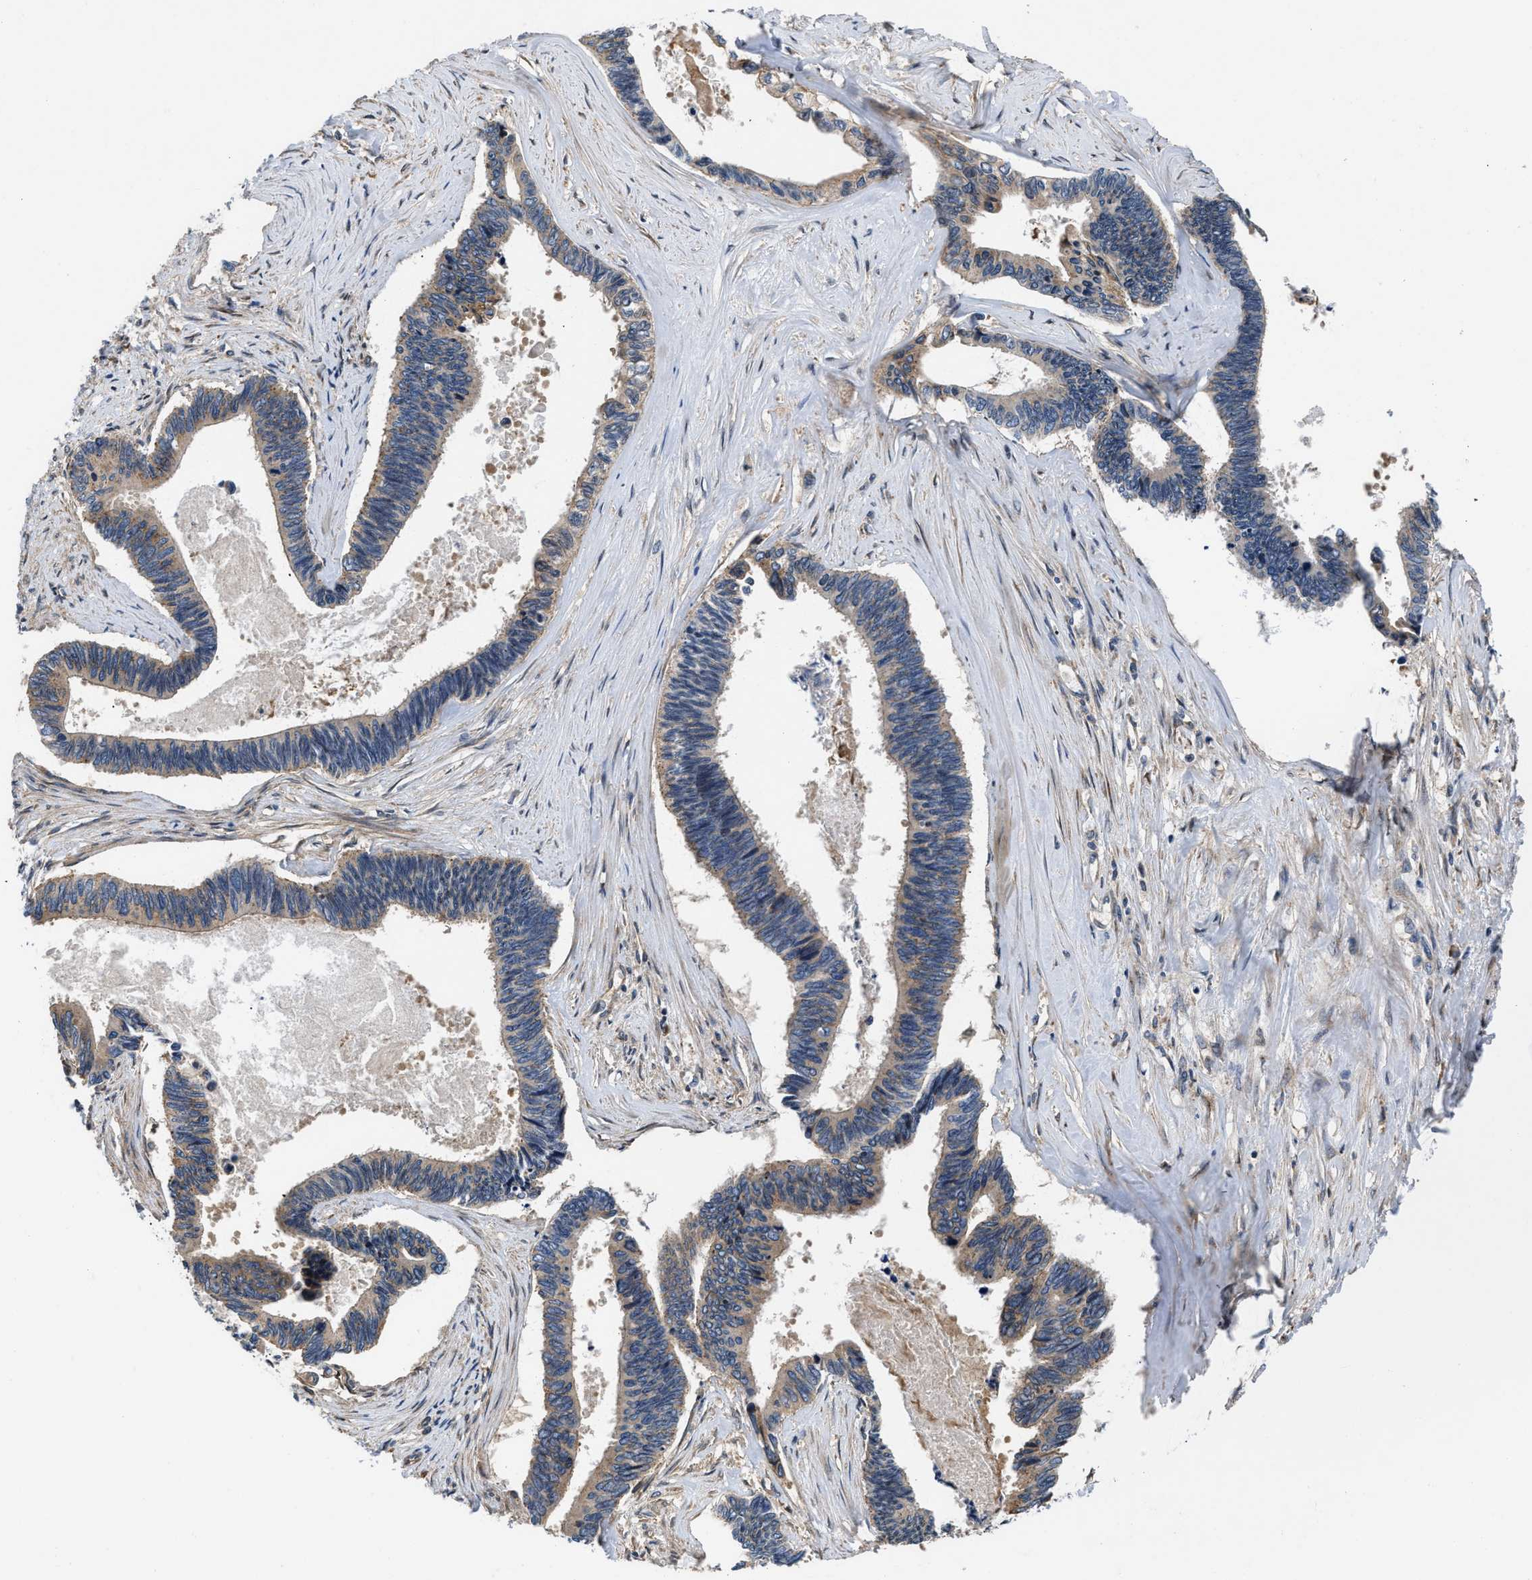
{"staining": {"intensity": "moderate", "quantity": ">75%", "location": "cytoplasmic/membranous"}, "tissue": "pancreatic cancer", "cell_type": "Tumor cells", "image_type": "cancer", "snomed": [{"axis": "morphology", "description": "Adenocarcinoma, NOS"}, {"axis": "topography", "description": "Pancreas"}], "caption": "High-magnification brightfield microscopy of pancreatic adenocarcinoma stained with DAB (3,3'-diaminobenzidine) (brown) and counterstained with hematoxylin (blue). tumor cells exhibit moderate cytoplasmic/membranous staining is appreciated in approximately>75% of cells.", "gene": "CEP128", "patient": {"sex": "female", "age": 70}}